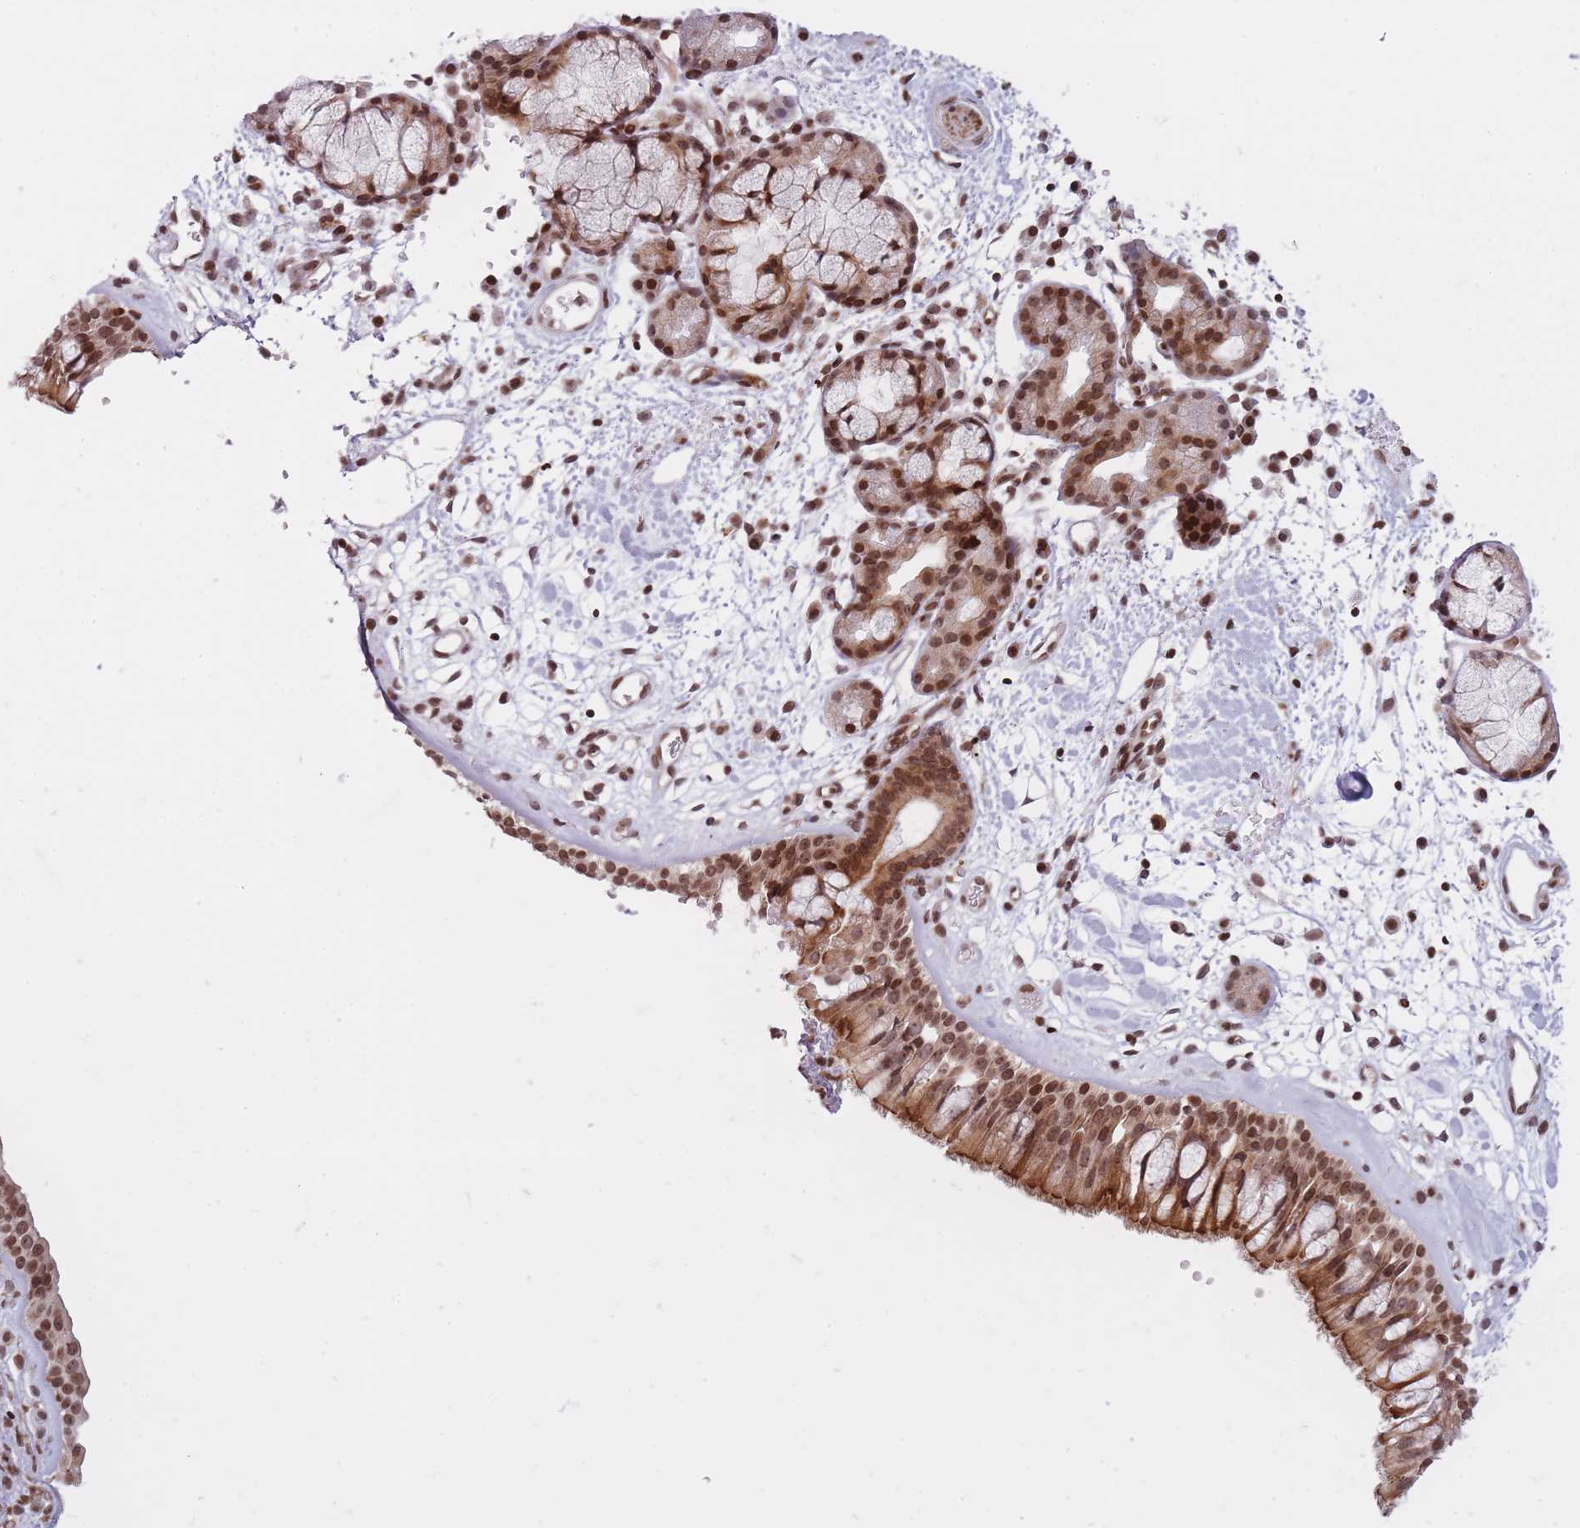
{"staining": {"intensity": "moderate", "quantity": ">75%", "location": "cytoplasmic/membranous,nuclear"}, "tissue": "nasopharynx", "cell_type": "Respiratory epithelial cells", "image_type": "normal", "snomed": [{"axis": "morphology", "description": "Normal tissue, NOS"}, {"axis": "topography", "description": "Nasopharynx"}], "caption": "This is a histology image of immunohistochemistry staining of normal nasopharynx, which shows moderate staining in the cytoplasmic/membranous,nuclear of respiratory epithelial cells.", "gene": "TMC6", "patient": {"sex": "male", "age": 65}}